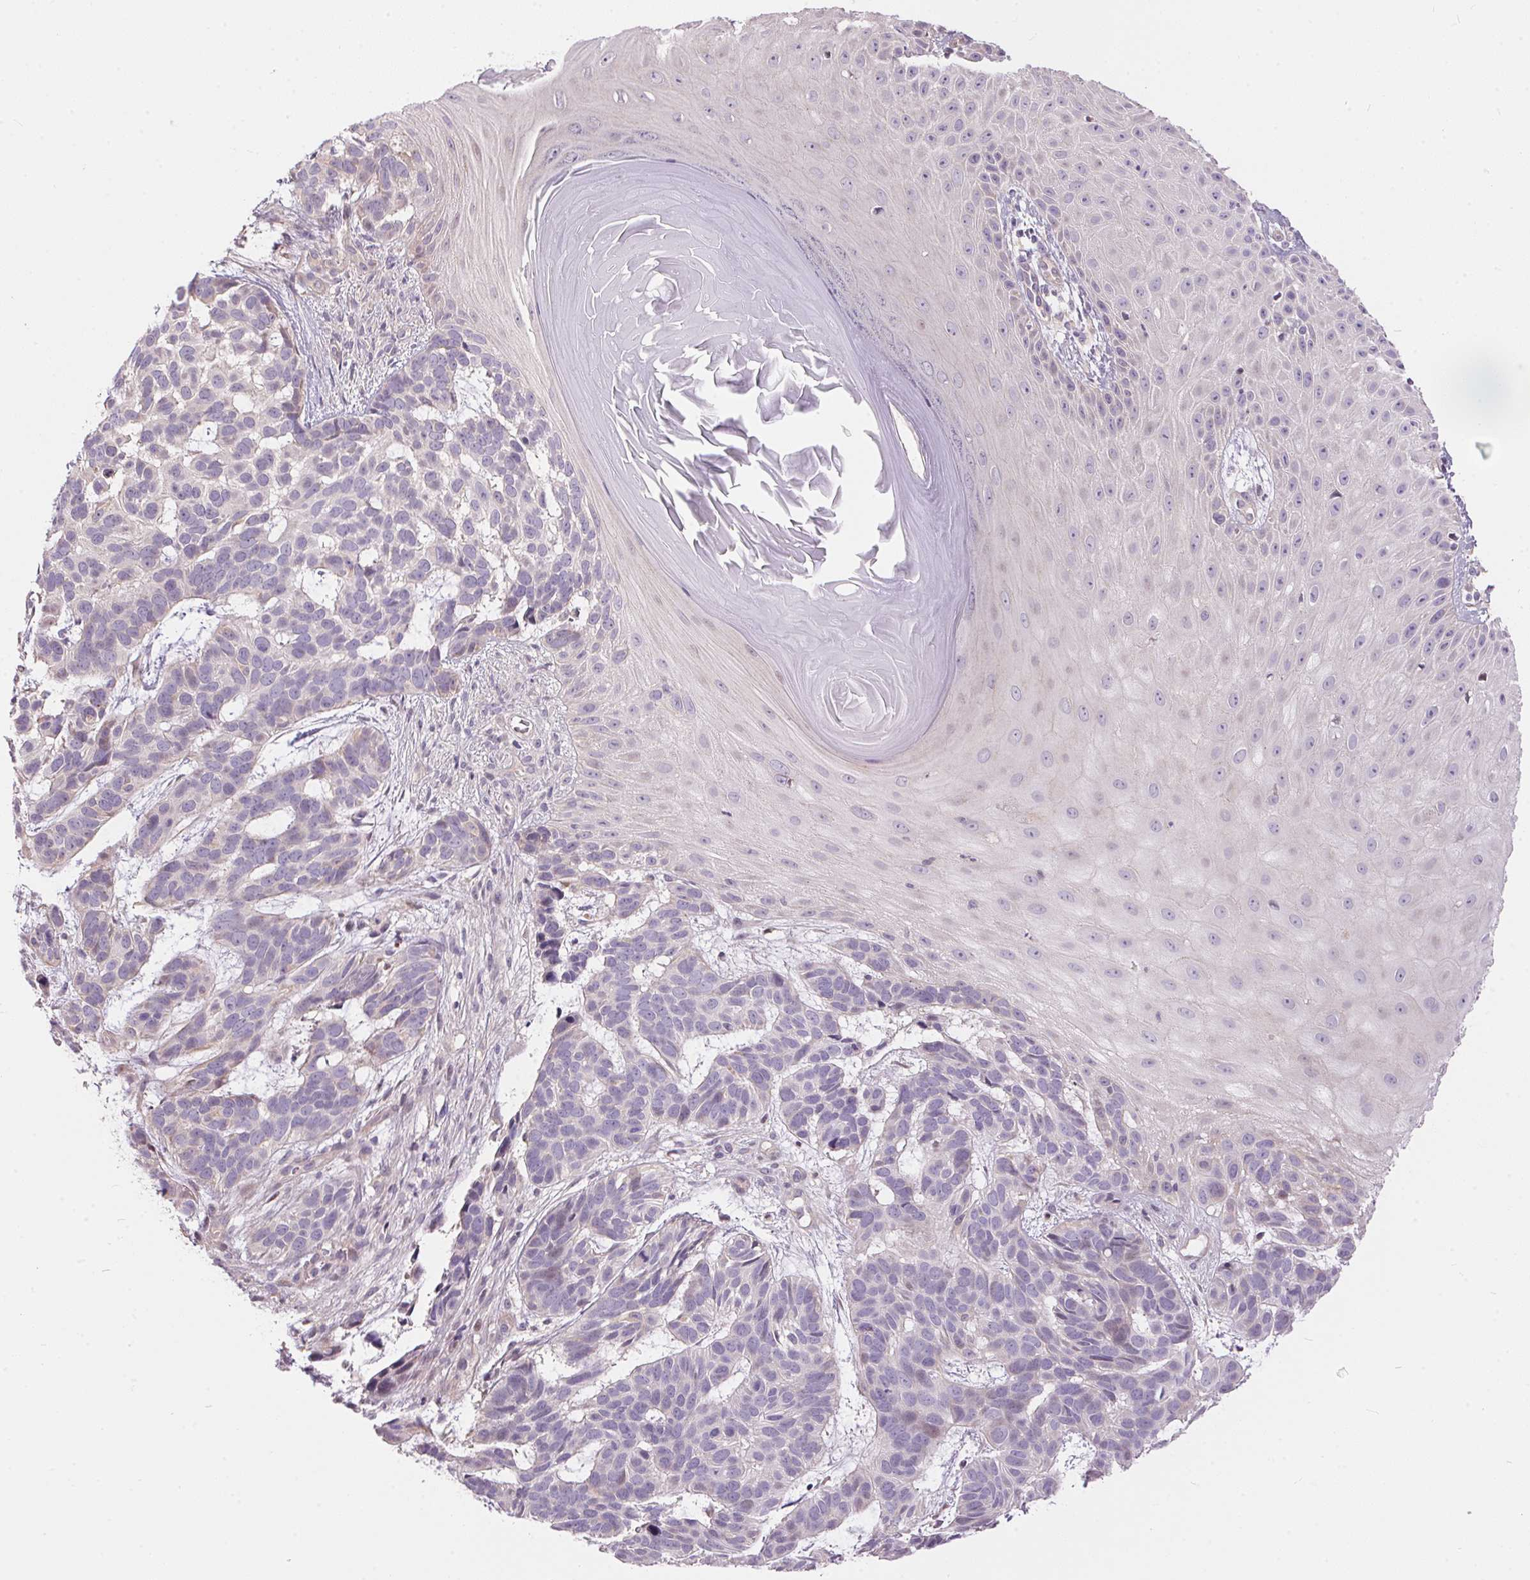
{"staining": {"intensity": "negative", "quantity": "none", "location": "none"}, "tissue": "skin cancer", "cell_type": "Tumor cells", "image_type": "cancer", "snomed": [{"axis": "morphology", "description": "Basal cell carcinoma"}, {"axis": "topography", "description": "Skin"}], "caption": "DAB immunohistochemical staining of human skin cancer (basal cell carcinoma) demonstrates no significant positivity in tumor cells. The staining is performed using DAB (3,3'-diaminobenzidine) brown chromogen with nuclei counter-stained in using hematoxylin.", "gene": "UNC13B", "patient": {"sex": "male", "age": 78}}